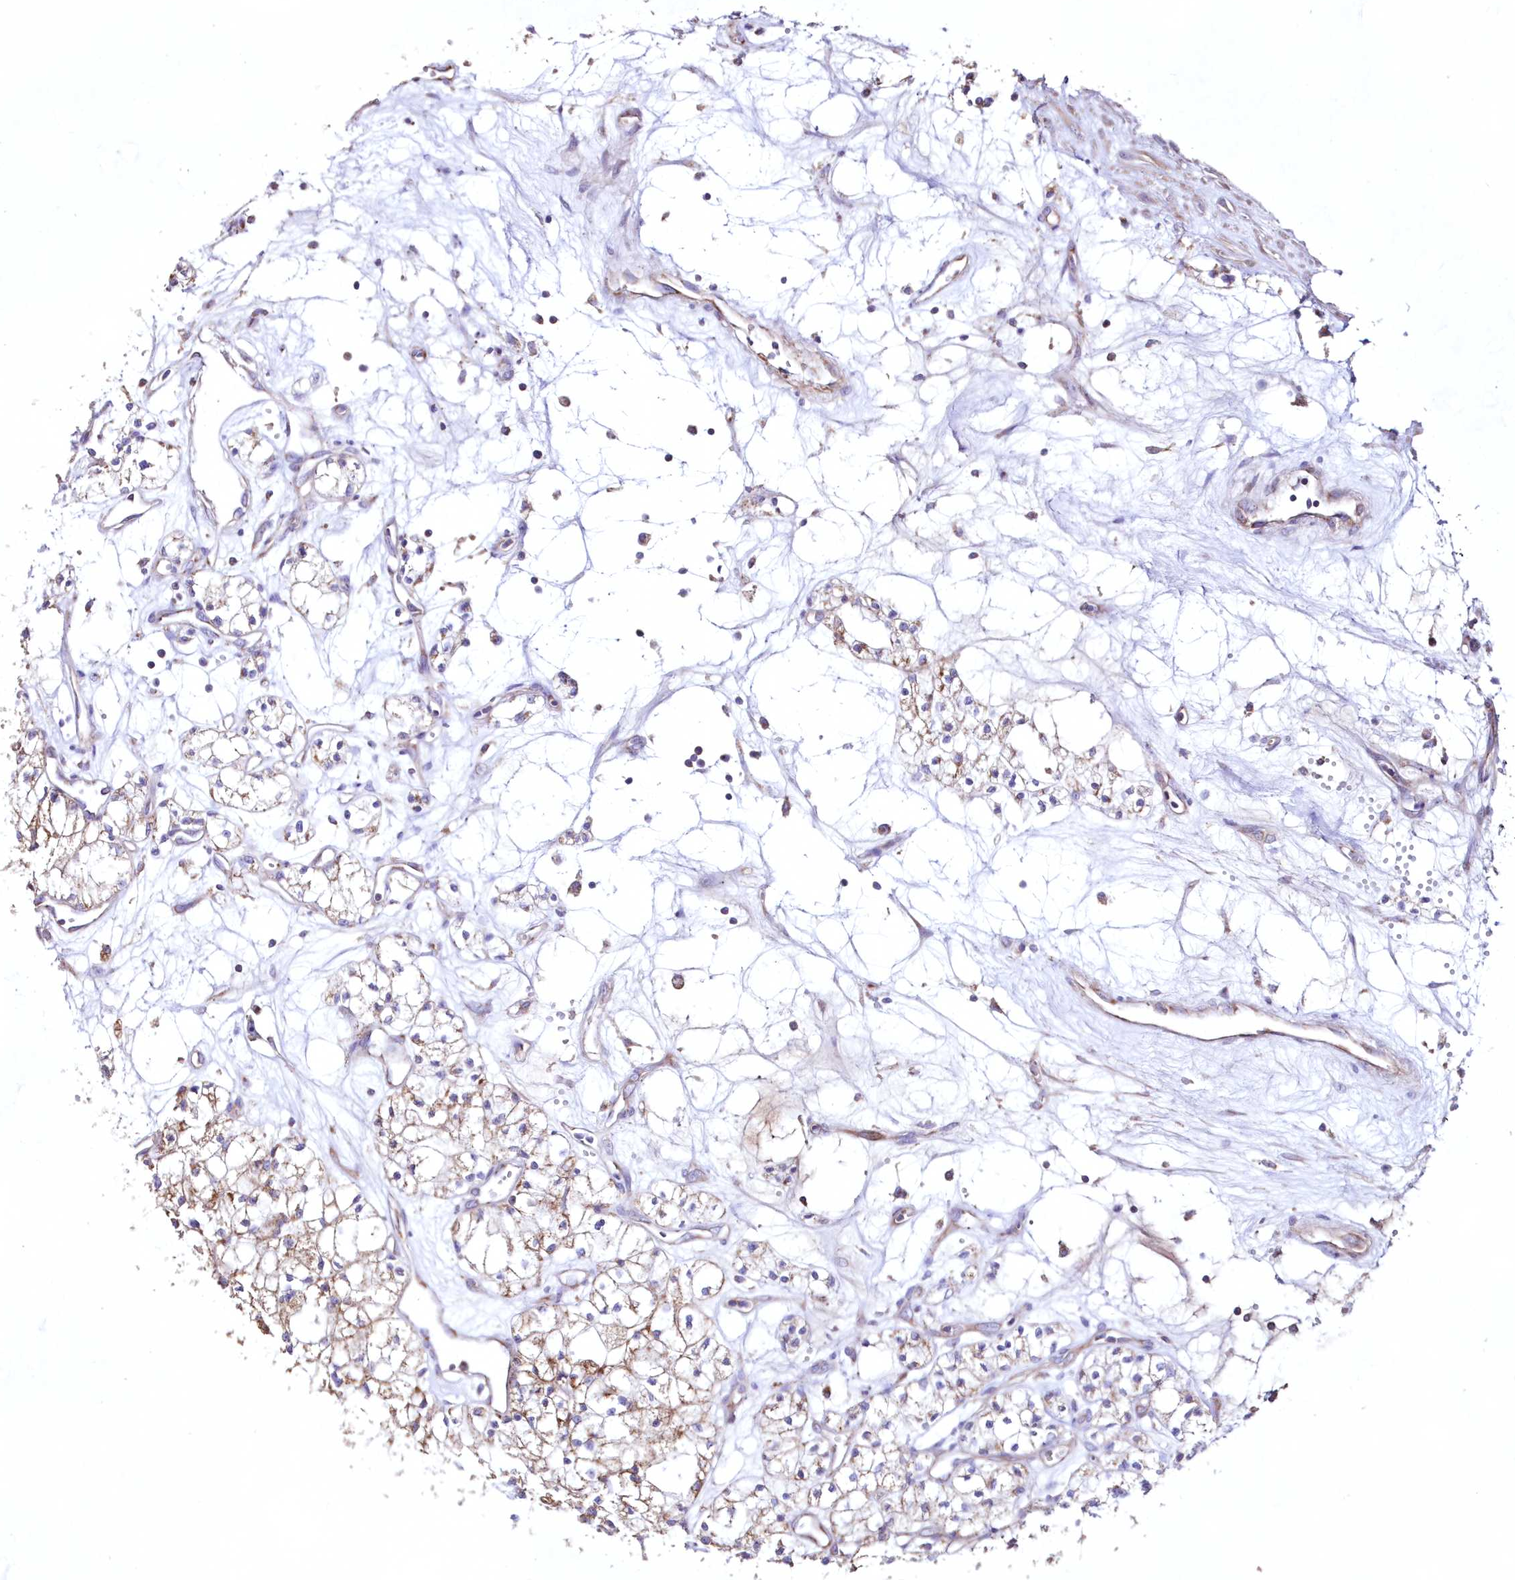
{"staining": {"intensity": "weak", "quantity": "25%-75%", "location": "cytoplasmic/membranous"}, "tissue": "renal cancer", "cell_type": "Tumor cells", "image_type": "cancer", "snomed": [{"axis": "morphology", "description": "Adenocarcinoma, NOS"}, {"axis": "topography", "description": "Kidney"}], "caption": "Immunohistochemistry micrograph of neoplastic tissue: renal cancer (adenocarcinoma) stained using IHC exhibits low levels of weak protein expression localized specifically in the cytoplasmic/membranous of tumor cells, appearing as a cytoplasmic/membranous brown color.", "gene": "HADHB", "patient": {"sex": "male", "age": 59}}